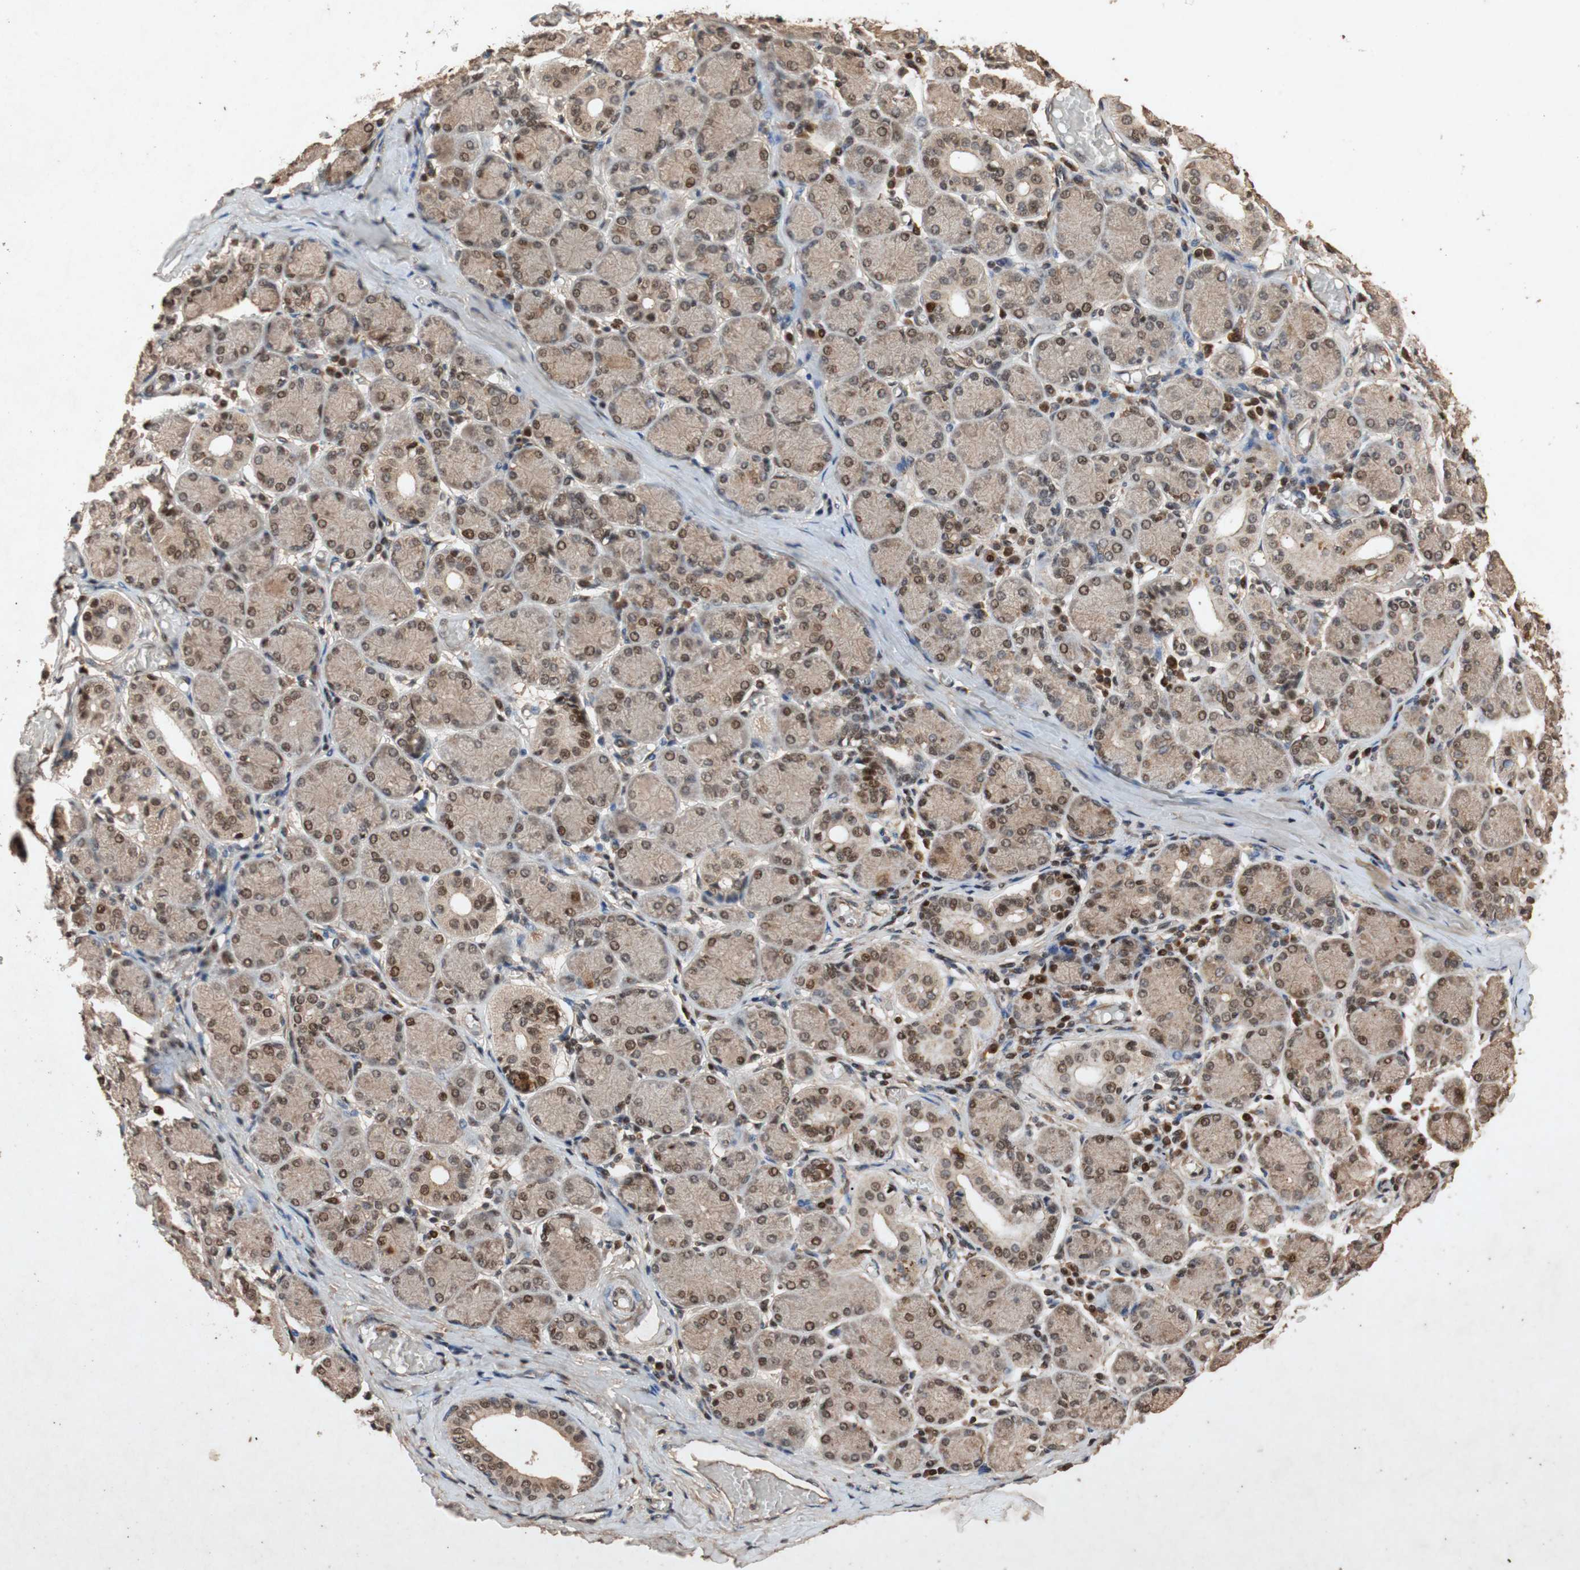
{"staining": {"intensity": "moderate", "quantity": ">75%", "location": "cytoplasmic/membranous,nuclear"}, "tissue": "salivary gland", "cell_type": "Glandular cells", "image_type": "normal", "snomed": [{"axis": "morphology", "description": "Normal tissue, NOS"}, {"axis": "topography", "description": "Salivary gland"}], "caption": "Immunohistochemistry (IHC) (DAB (3,3'-diaminobenzidine)) staining of normal salivary gland demonstrates moderate cytoplasmic/membranous,nuclear protein expression in approximately >75% of glandular cells. The protein of interest is stained brown, and the nuclei are stained in blue (DAB IHC with brightfield microscopy, high magnification).", "gene": "TUBB", "patient": {"sex": "female", "age": 24}}